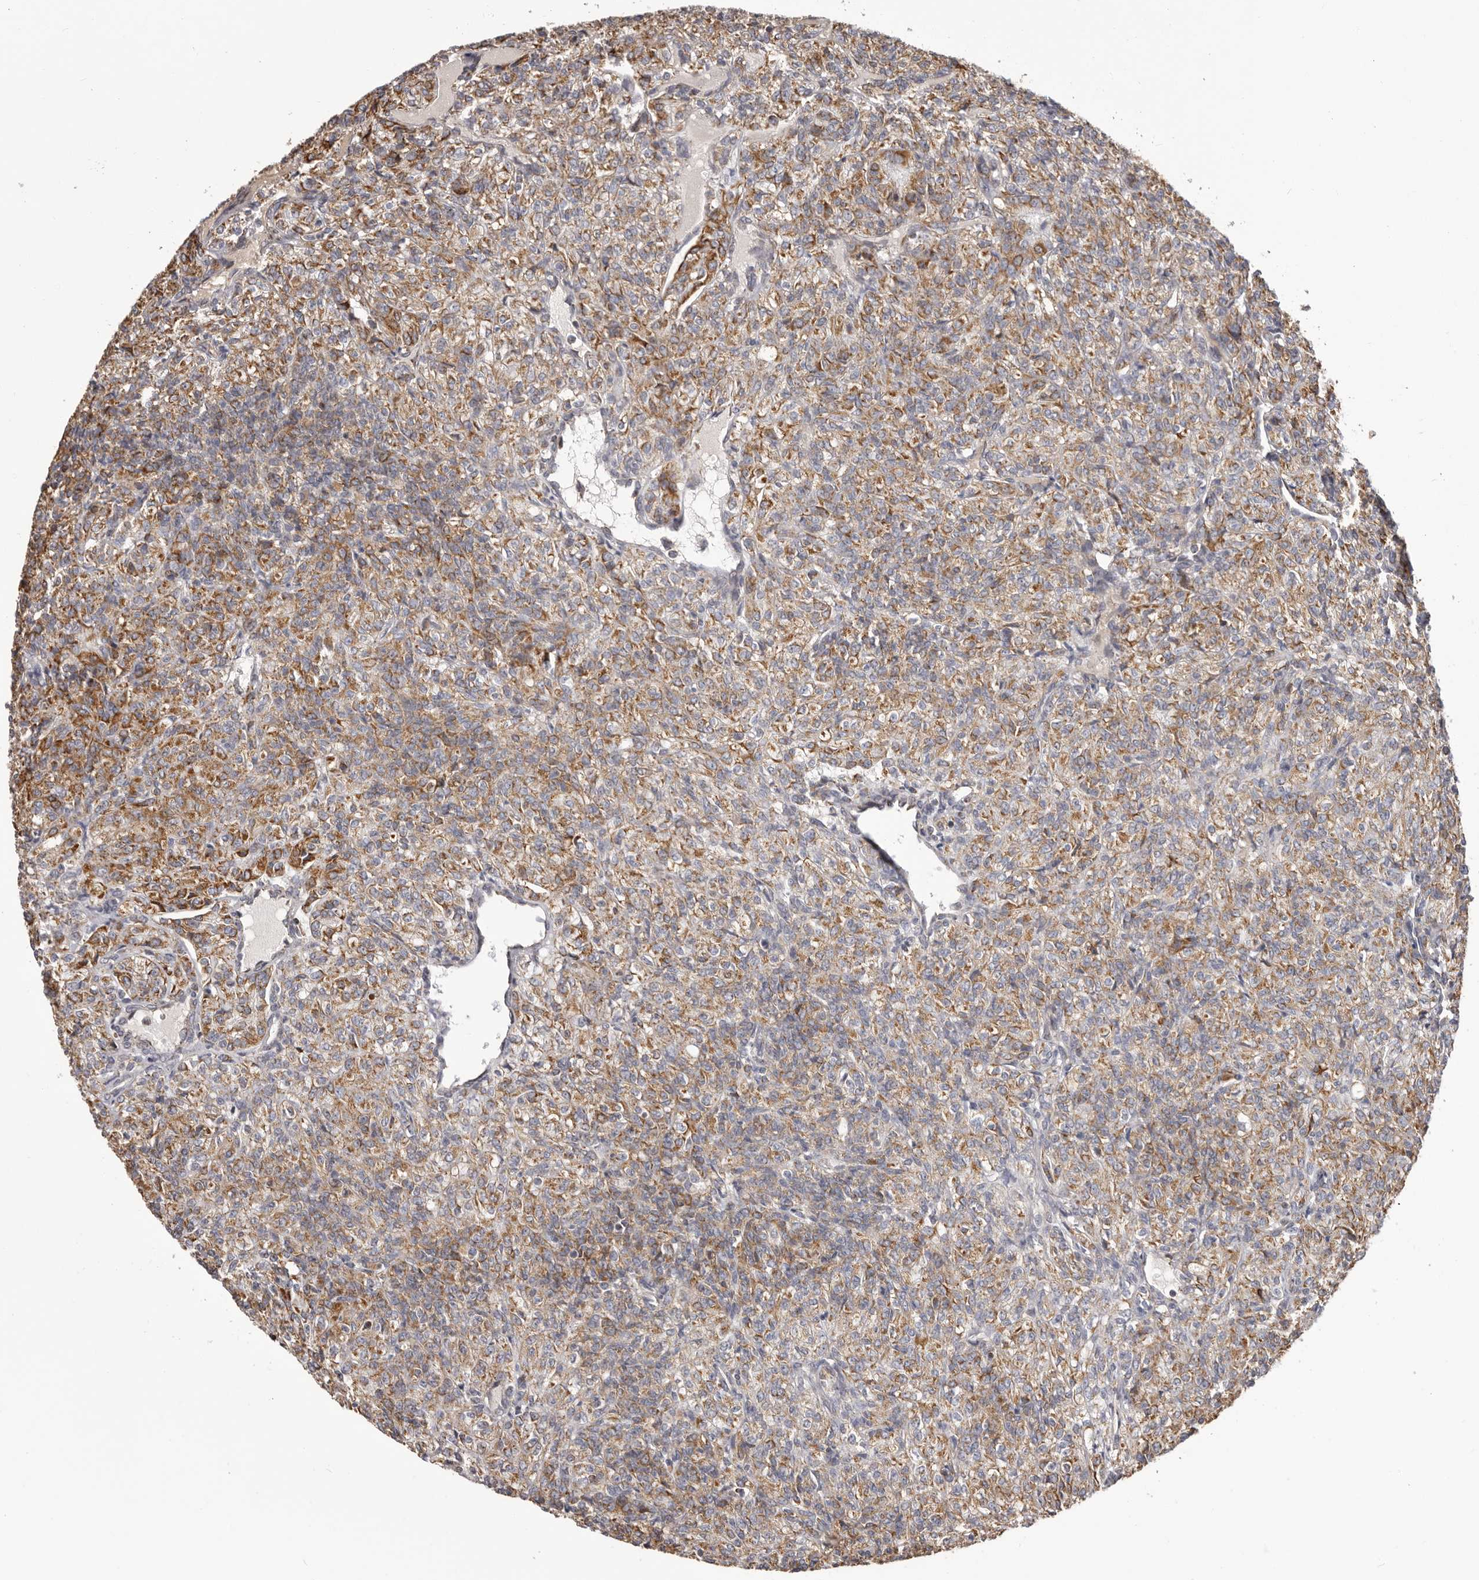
{"staining": {"intensity": "moderate", "quantity": ">75%", "location": "cytoplasmic/membranous"}, "tissue": "renal cancer", "cell_type": "Tumor cells", "image_type": "cancer", "snomed": [{"axis": "morphology", "description": "Adenocarcinoma, NOS"}, {"axis": "topography", "description": "Kidney"}], "caption": "An image of adenocarcinoma (renal) stained for a protein demonstrates moderate cytoplasmic/membranous brown staining in tumor cells.", "gene": "CHRM2", "patient": {"sex": "male", "age": 77}}